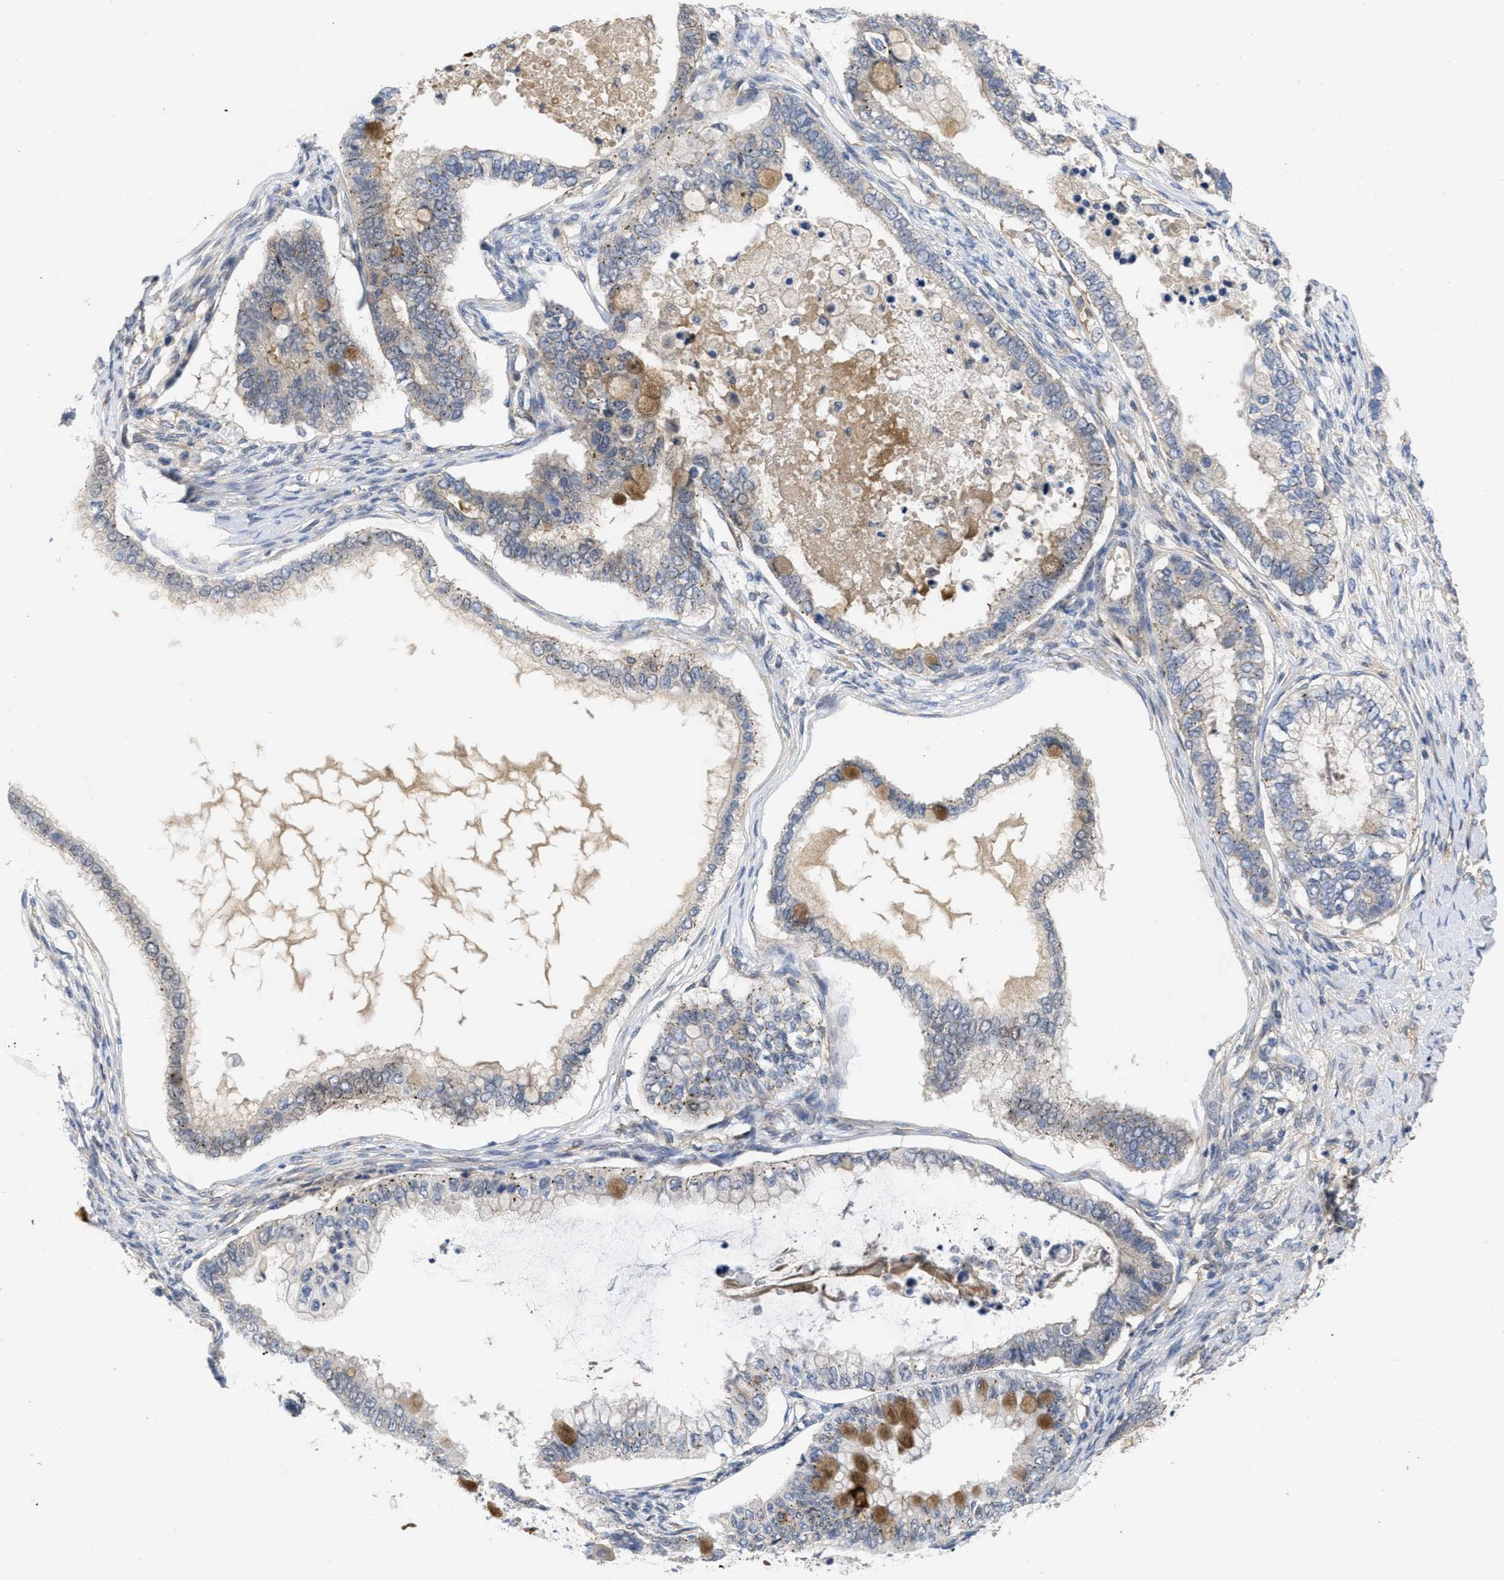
{"staining": {"intensity": "moderate", "quantity": "<25%", "location": "cytoplasmic/membranous"}, "tissue": "ovarian cancer", "cell_type": "Tumor cells", "image_type": "cancer", "snomed": [{"axis": "morphology", "description": "Cystadenocarcinoma, mucinous, NOS"}, {"axis": "topography", "description": "Ovary"}], "caption": "Moderate cytoplasmic/membranous staining for a protein is seen in approximately <25% of tumor cells of mucinous cystadenocarcinoma (ovarian) using immunohistochemistry.", "gene": "ARHGEF26", "patient": {"sex": "female", "age": 80}}